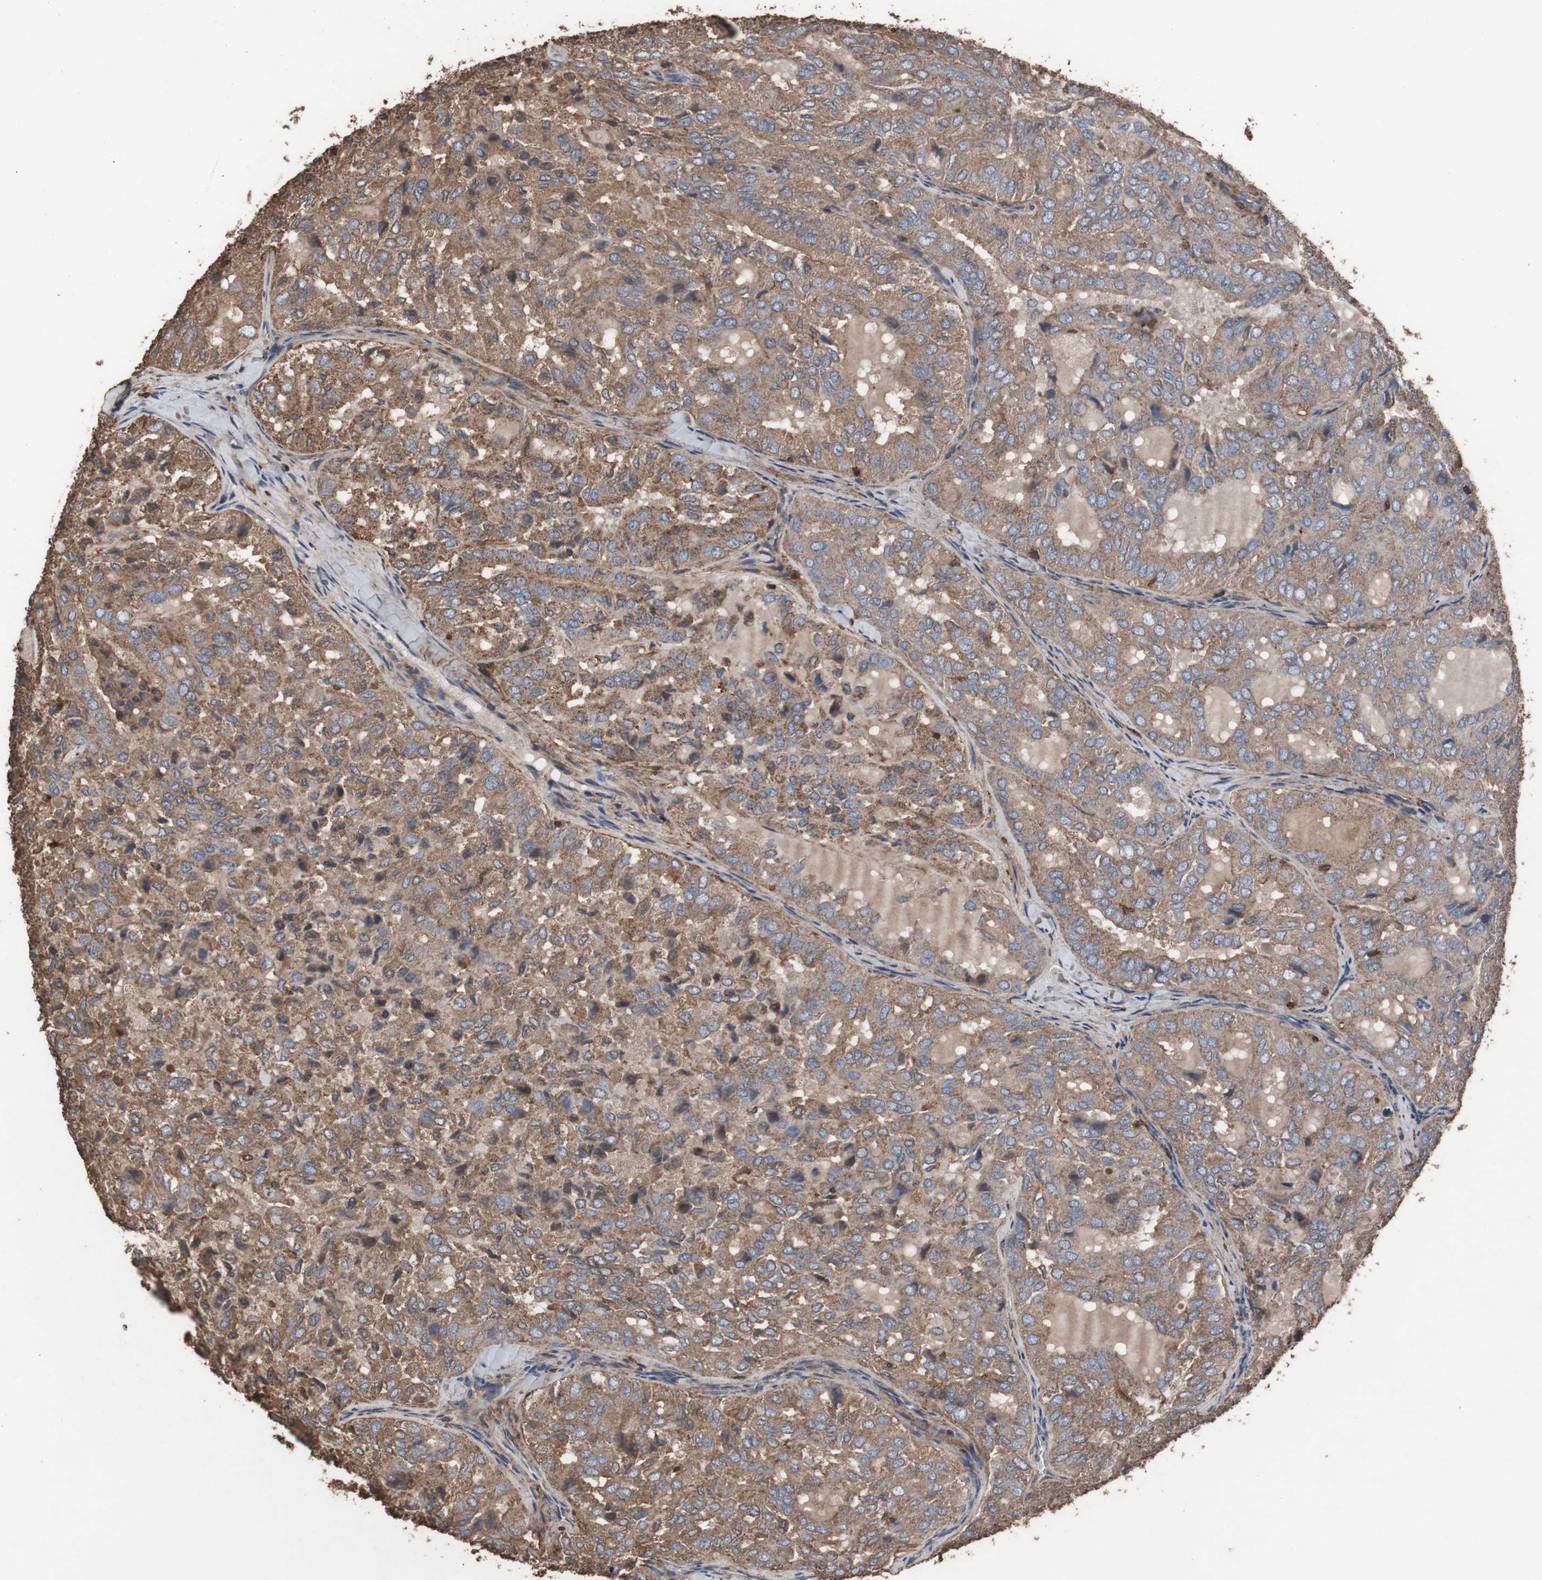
{"staining": {"intensity": "moderate", "quantity": ">75%", "location": "cytoplasmic/membranous"}, "tissue": "thyroid cancer", "cell_type": "Tumor cells", "image_type": "cancer", "snomed": [{"axis": "morphology", "description": "Follicular adenoma carcinoma, NOS"}, {"axis": "topography", "description": "Thyroid gland"}], "caption": "Follicular adenoma carcinoma (thyroid) stained with IHC demonstrates moderate cytoplasmic/membranous positivity in about >75% of tumor cells. (DAB IHC with brightfield microscopy, high magnification).", "gene": "COL6A2", "patient": {"sex": "male", "age": 75}}